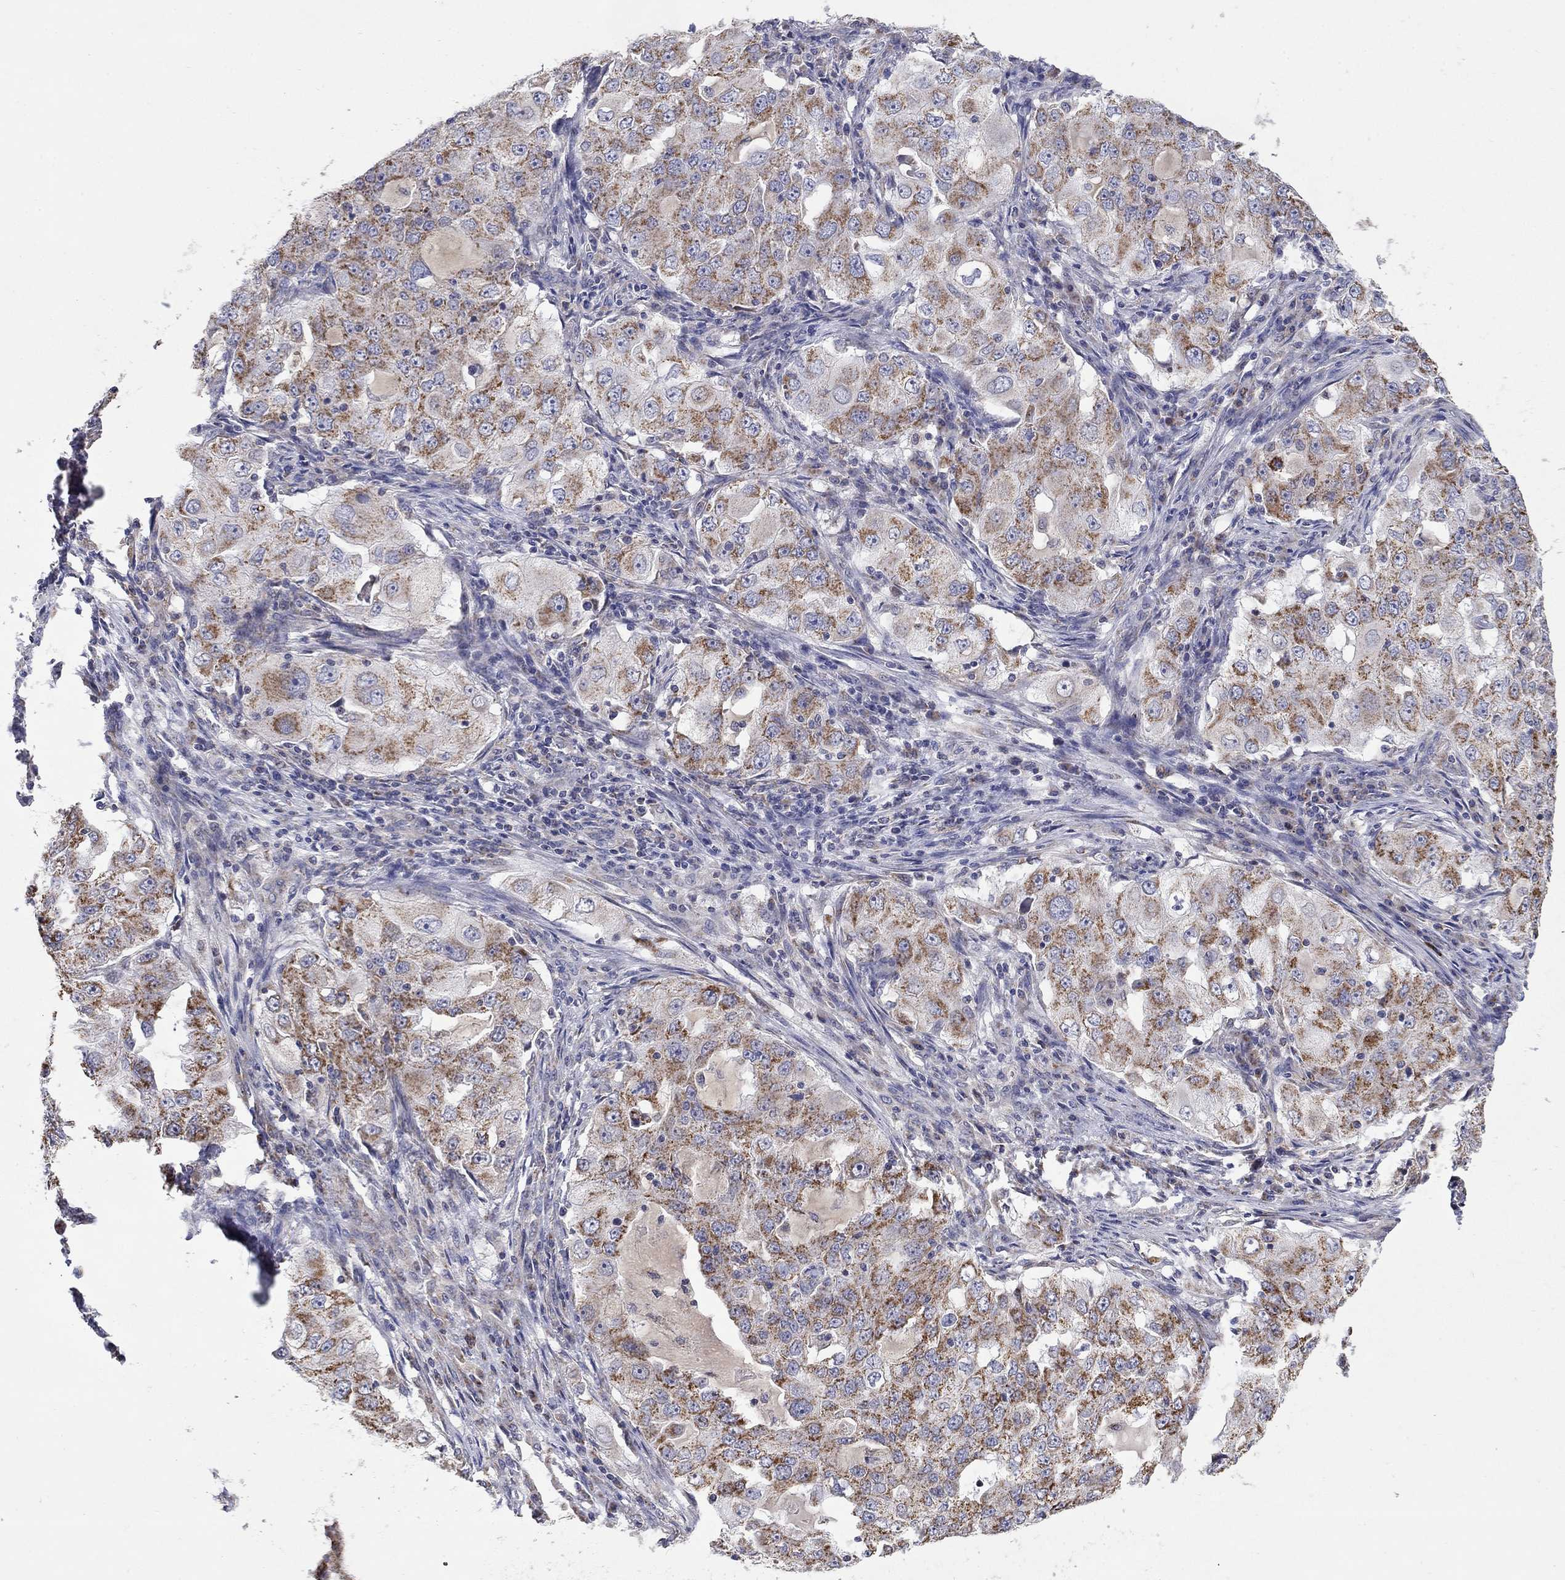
{"staining": {"intensity": "moderate", "quantity": "25%-75%", "location": "cytoplasmic/membranous"}, "tissue": "lung cancer", "cell_type": "Tumor cells", "image_type": "cancer", "snomed": [{"axis": "morphology", "description": "Adenocarcinoma, NOS"}, {"axis": "topography", "description": "Lung"}], "caption": "Immunohistochemical staining of adenocarcinoma (lung) displays moderate cytoplasmic/membranous protein staining in approximately 25%-75% of tumor cells.", "gene": "HPS5", "patient": {"sex": "female", "age": 61}}